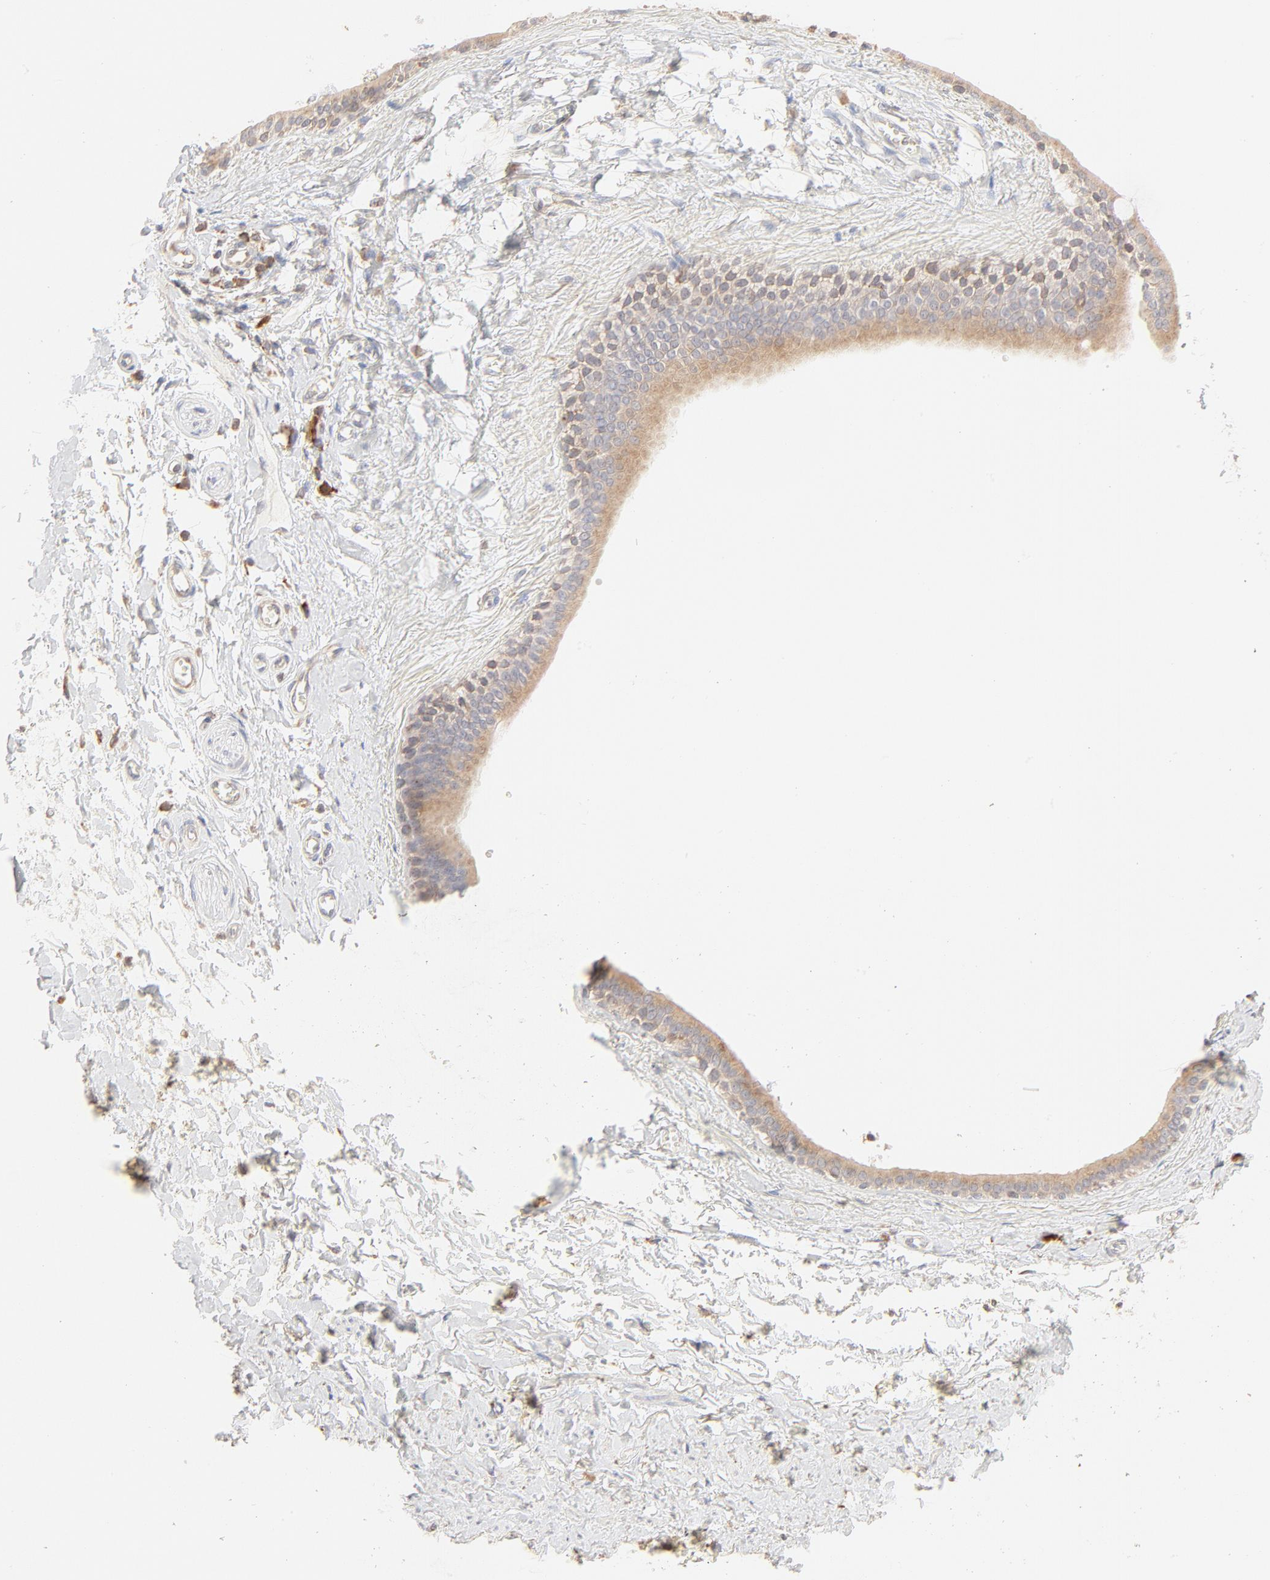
{"staining": {"intensity": "negative", "quantity": "none", "location": "none"}, "tissue": "adipose tissue", "cell_type": "Adipocytes", "image_type": "normal", "snomed": [{"axis": "morphology", "description": "Normal tissue, NOS"}, {"axis": "morphology", "description": "Inflammation, NOS"}, {"axis": "topography", "description": "Salivary gland"}, {"axis": "topography", "description": "Peripheral nerve tissue"}], "caption": "This image is of benign adipose tissue stained with IHC to label a protein in brown with the nuclei are counter-stained blue. There is no positivity in adipocytes. The staining was performed using DAB to visualize the protein expression in brown, while the nuclei were stained in blue with hematoxylin (Magnification: 20x).", "gene": "PARP12", "patient": {"sex": "female", "age": 75}}